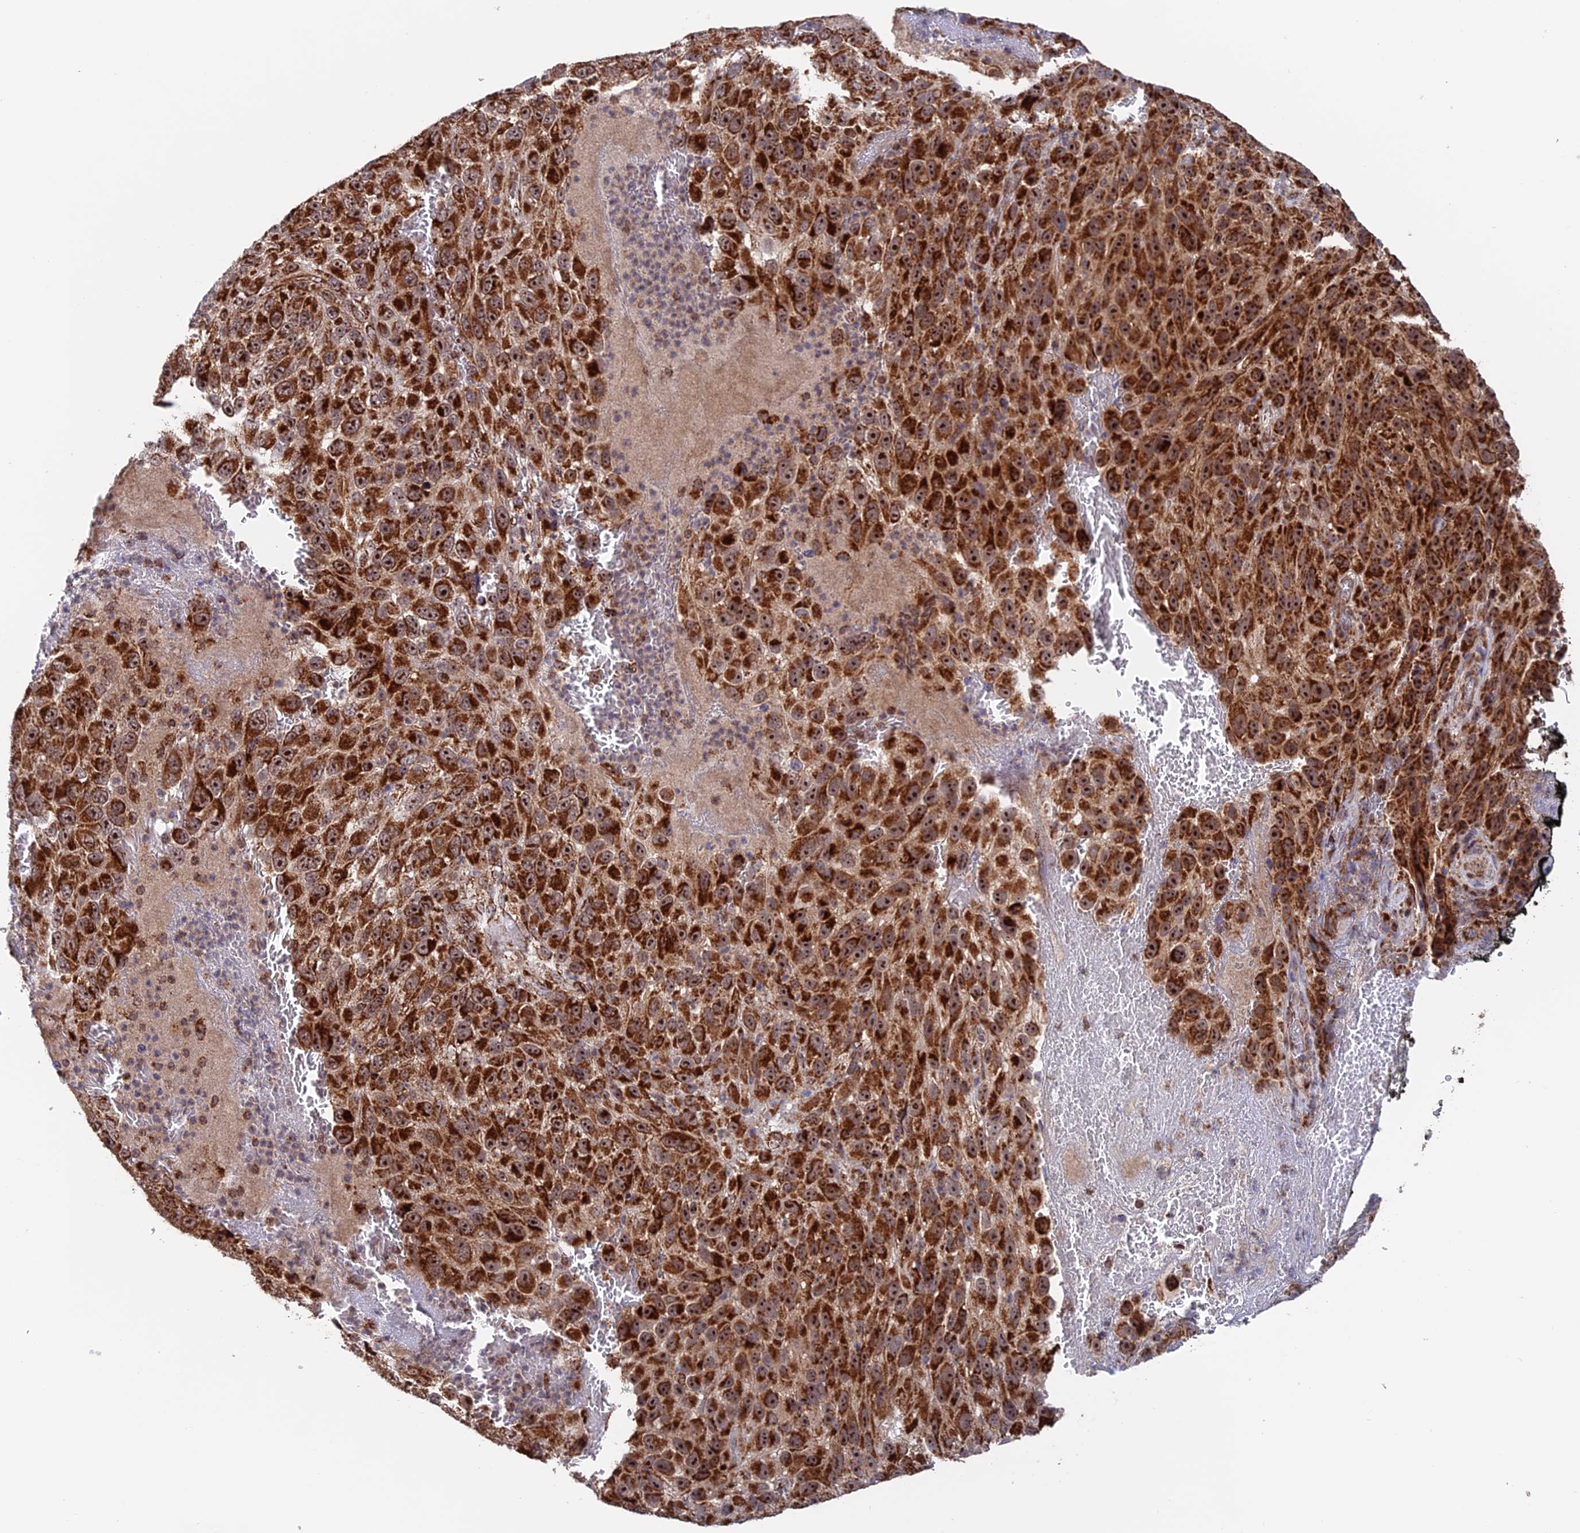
{"staining": {"intensity": "strong", "quantity": ">75%", "location": "cytoplasmic/membranous,nuclear"}, "tissue": "melanoma", "cell_type": "Tumor cells", "image_type": "cancer", "snomed": [{"axis": "morphology", "description": "Normal tissue, NOS"}, {"axis": "morphology", "description": "Malignant melanoma, NOS"}, {"axis": "topography", "description": "Skin"}], "caption": "High-power microscopy captured an immunohistochemistry (IHC) micrograph of malignant melanoma, revealing strong cytoplasmic/membranous and nuclear staining in about >75% of tumor cells.", "gene": "DTYMK", "patient": {"sex": "female", "age": 96}}